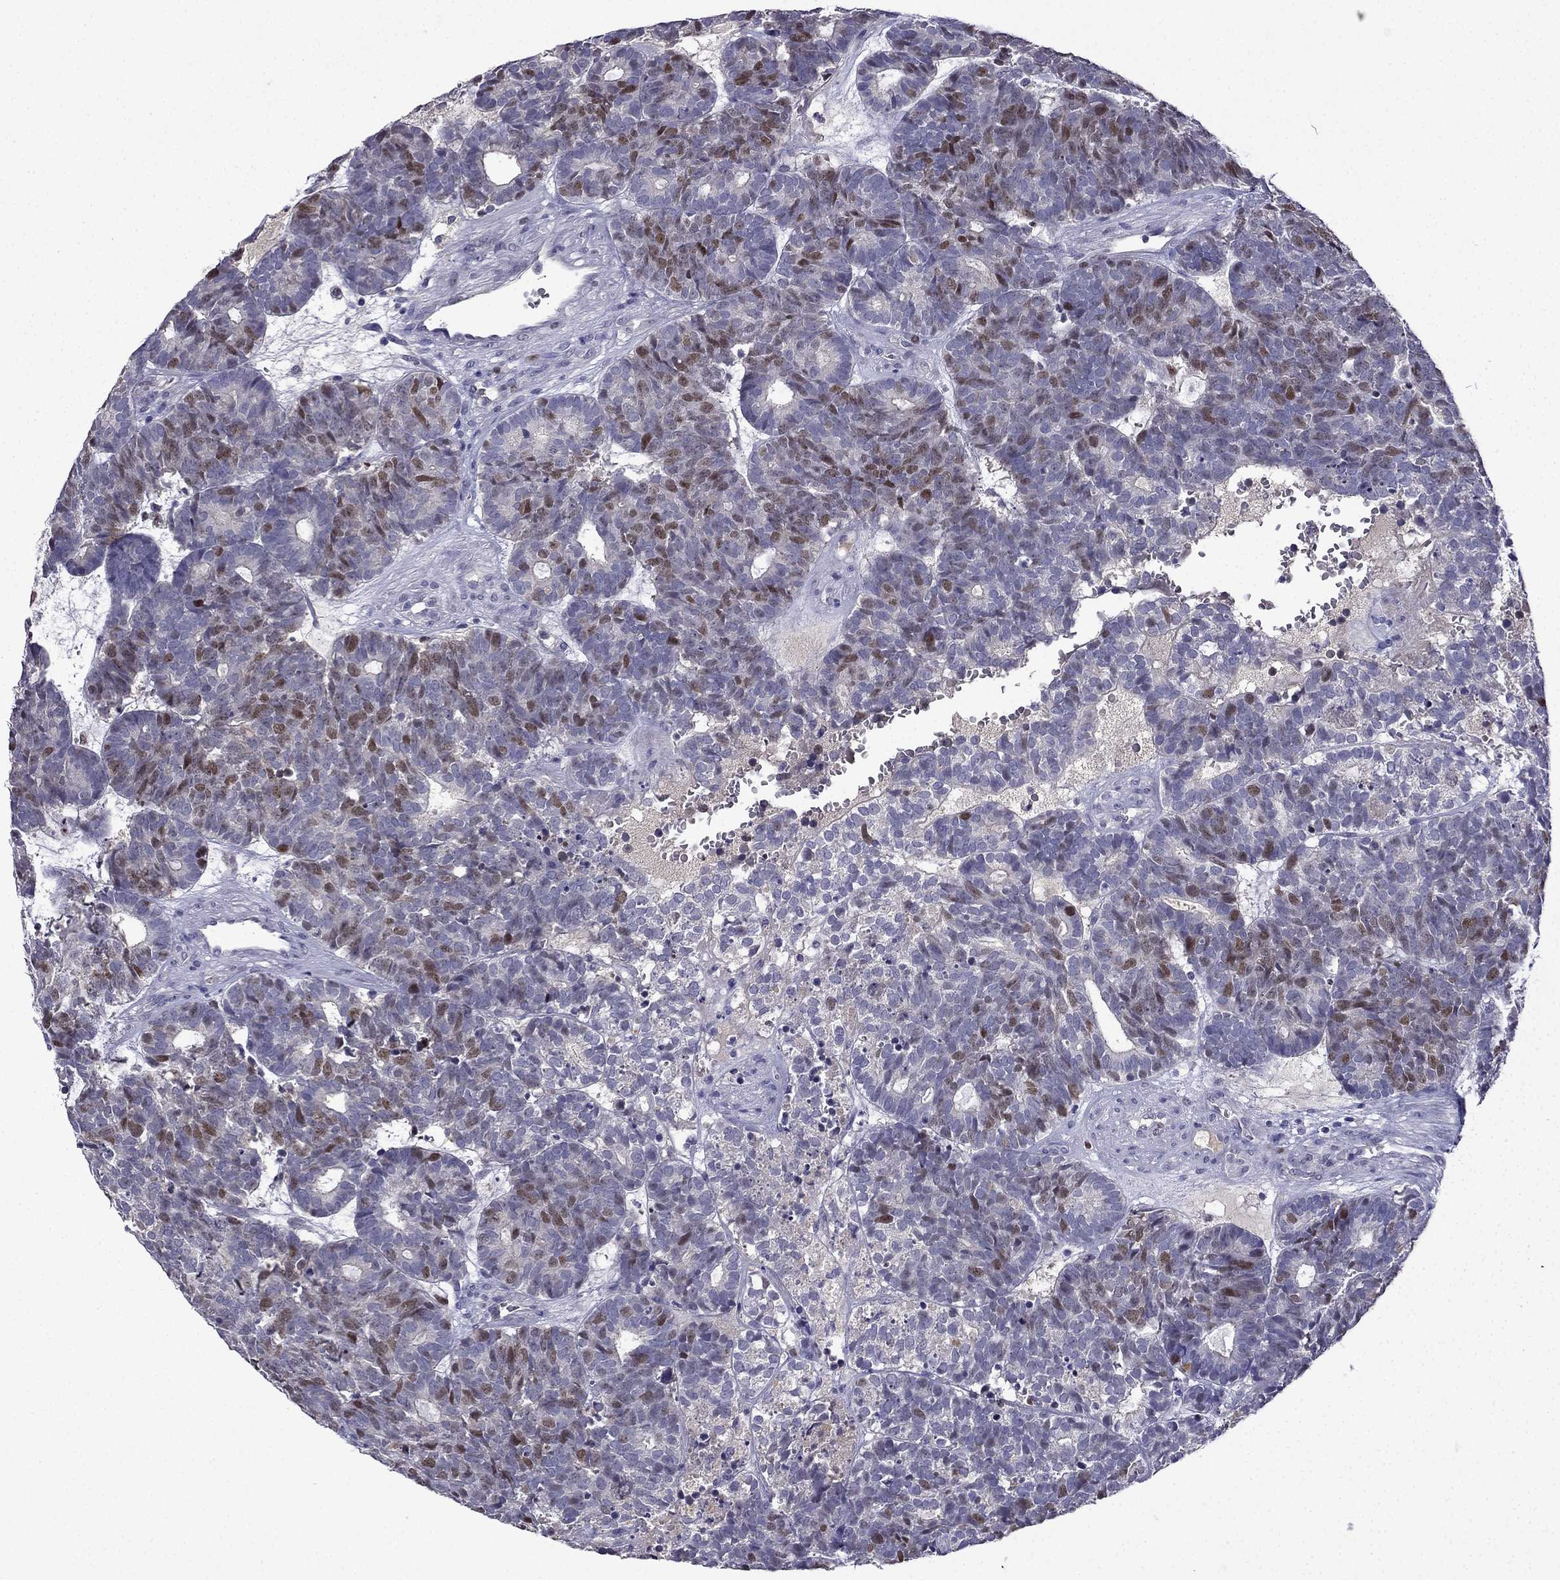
{"staining": {"intensity": "moderate", "quantity": "<25%", "location": "nuclear"}, "tissue": "head and neck cancer", "cell_type": "Tumor cells", "image_type": "cancer", "snomed": [{"axis": "morphology", "description": "Adenocarcinoma, NOS"}, {"axis": "topography", "description": "Head-Neck"}], "caption": "About <25% of tumor cells in adenocarcinoma (head and neck) reveal moderate nuclear protein positivity as visualized by brown immunohistochemical staining.", "gene": "UHRF1", "patient": {"sex": "female", "age": 81}}